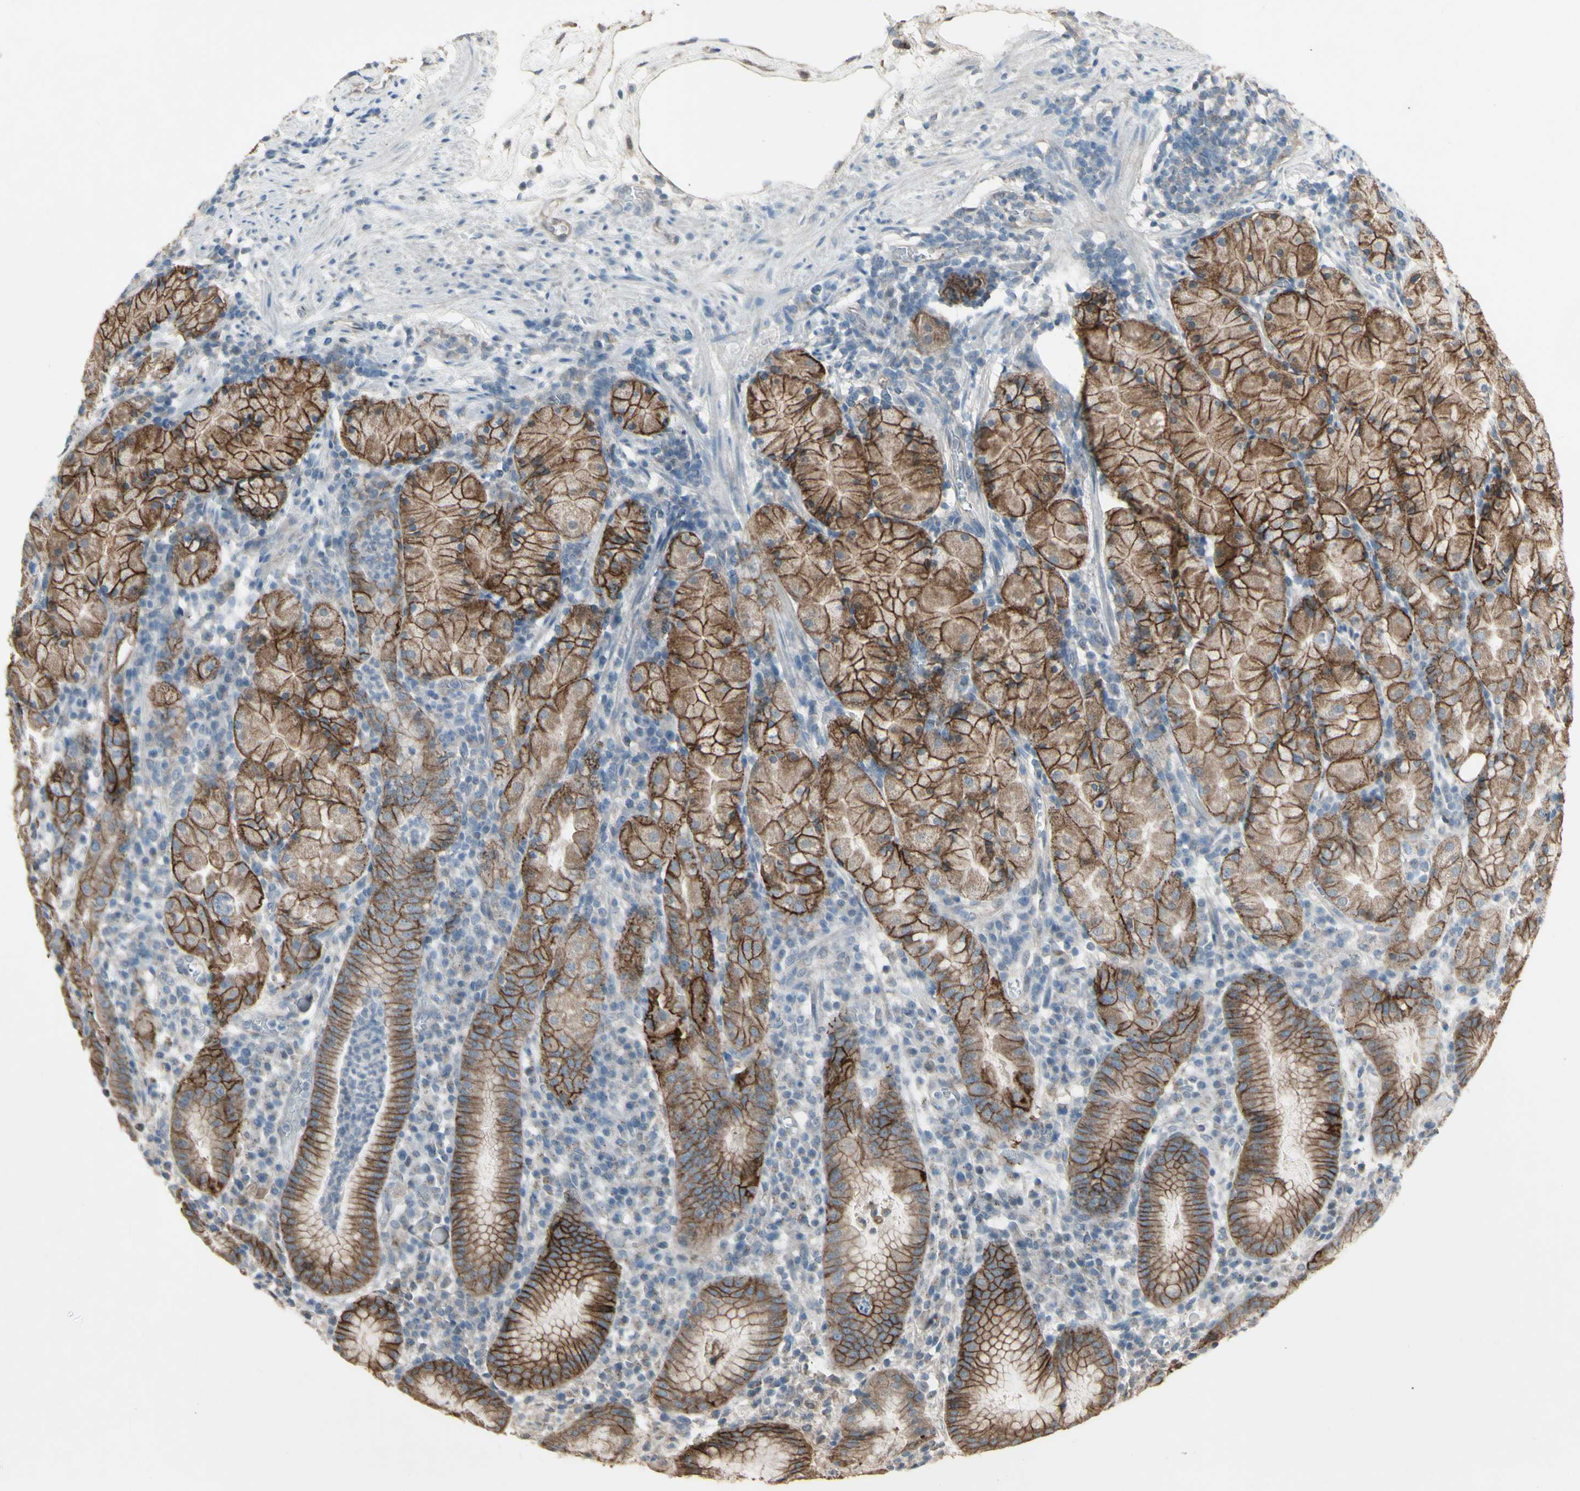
{"staining": {"intensity": "strong", "quantity": ">75%", "location": "cytoplasmic/membranous"}, "tissue": "stomach", "cell_type": "Glandular cells", "image_type": "normal", "snomed": [{"axis": "morphology", "description": "Normal tissue, NOS"}, {"axis": "topography", "description": "Stomach"}, {"axis": "topography", "description": "Stomach, lower"}], "caption": "A high-resolution histopathology image shows immunohistochemistry (IHC) staining of unremarkable stomach, which shows strong cytoplasmic/membranous positivity in approximately >75% of glandular cells. The staining was performed using DAB to visualize the protein expression in brown, while the nuclei were stained in blue with hematoxylin (Magnification: 20x).", "gene": "ENSG00000285526", "patient": {"sex": "female", "age": 75}}